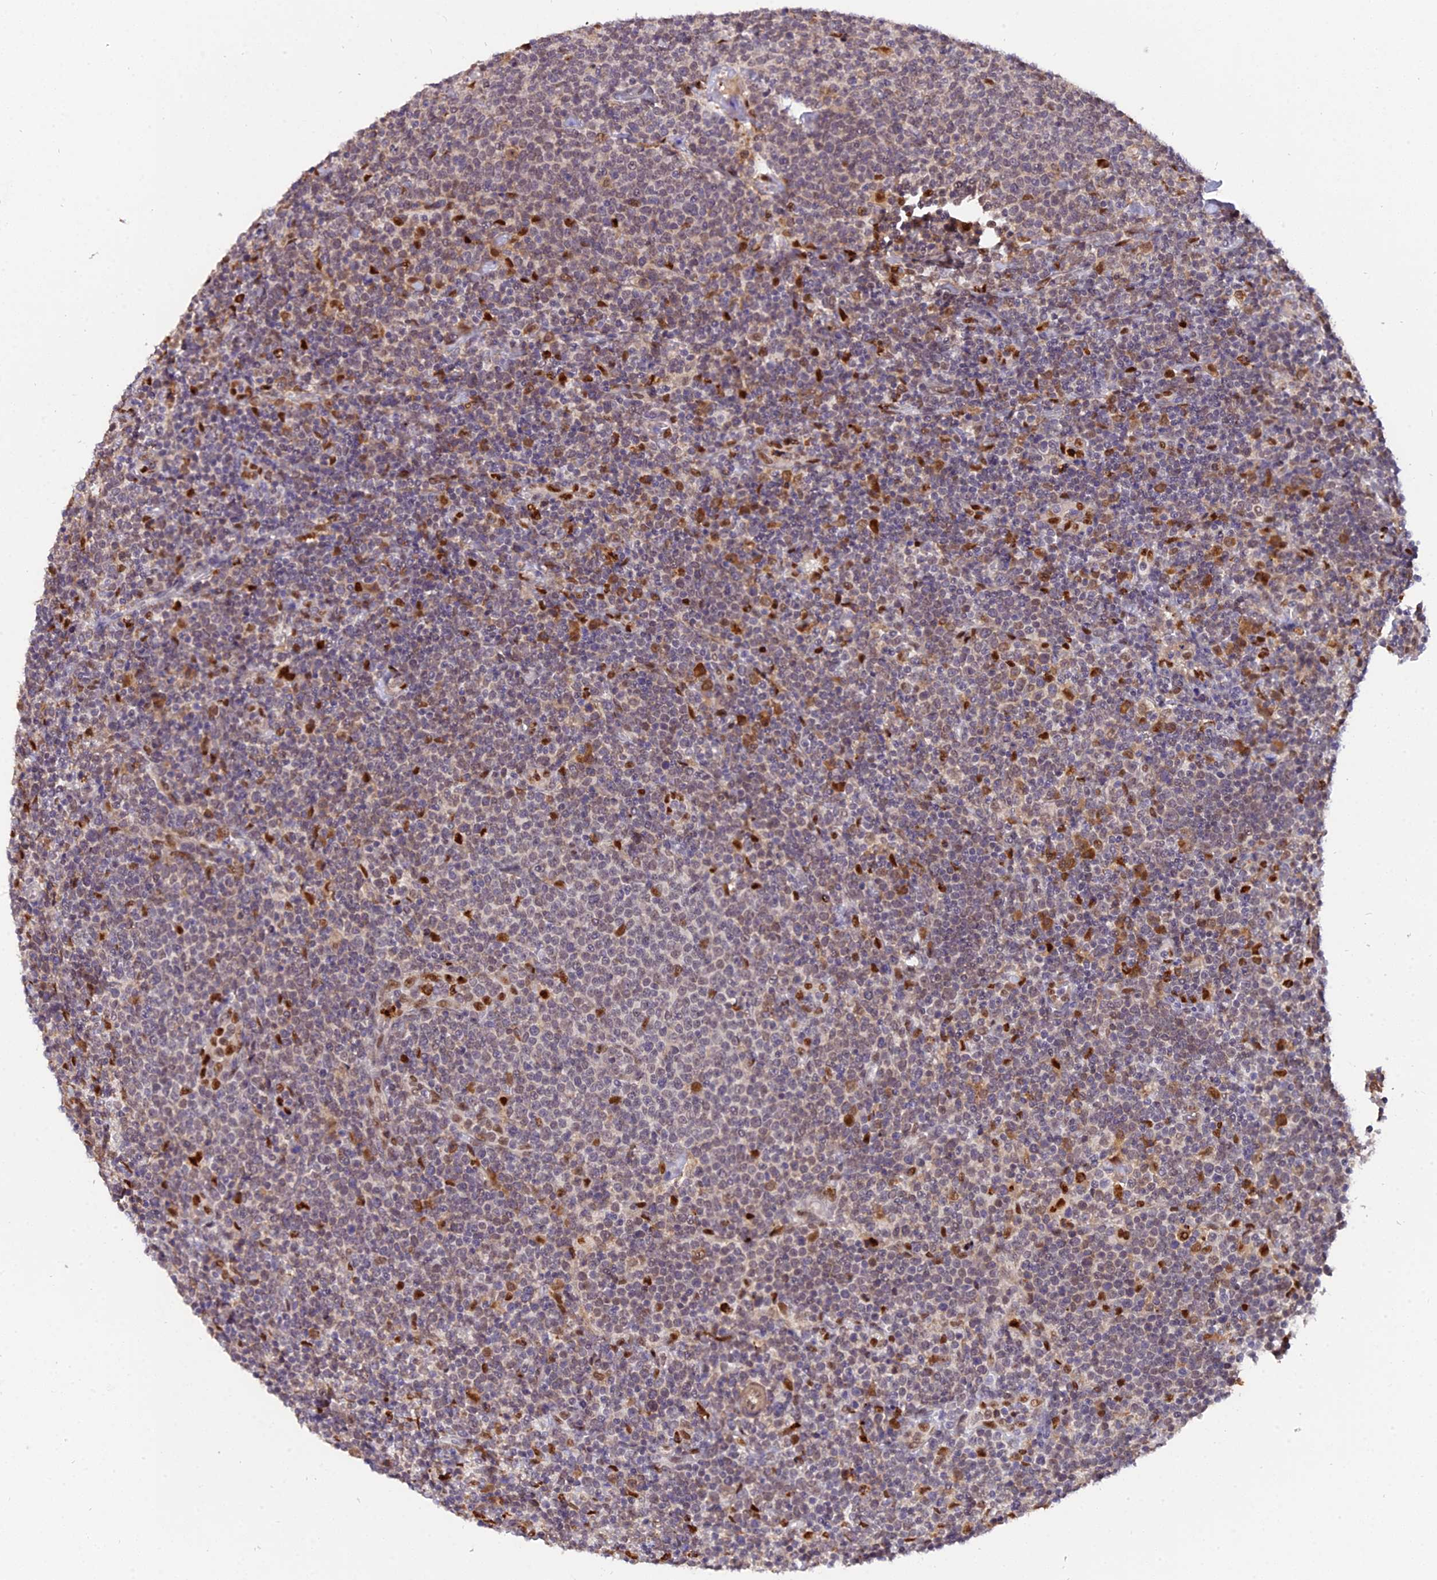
{"staining": {"intensity": "weak", "quantity": "<25%", "location": "nuclear"}, "tissue": "lymphoma", "cell_type": "Tumor cells", "image_type": "cancer", "snomed": [{"axis": "morphology", "description": "Malignant lymphoma, non-Hodgkin's type, High grade"}, {"axis": "topography", "description": "Lymph node"}], "caption": "The photomicrograph demonstrates no significant expression in tumor cells of malignant lymphoma, non-Hodgkin's type (high-grade). Nuclei are stained in blue.", "gene": "FAM118B", "patient": {"sex": "male", "age": 61}}